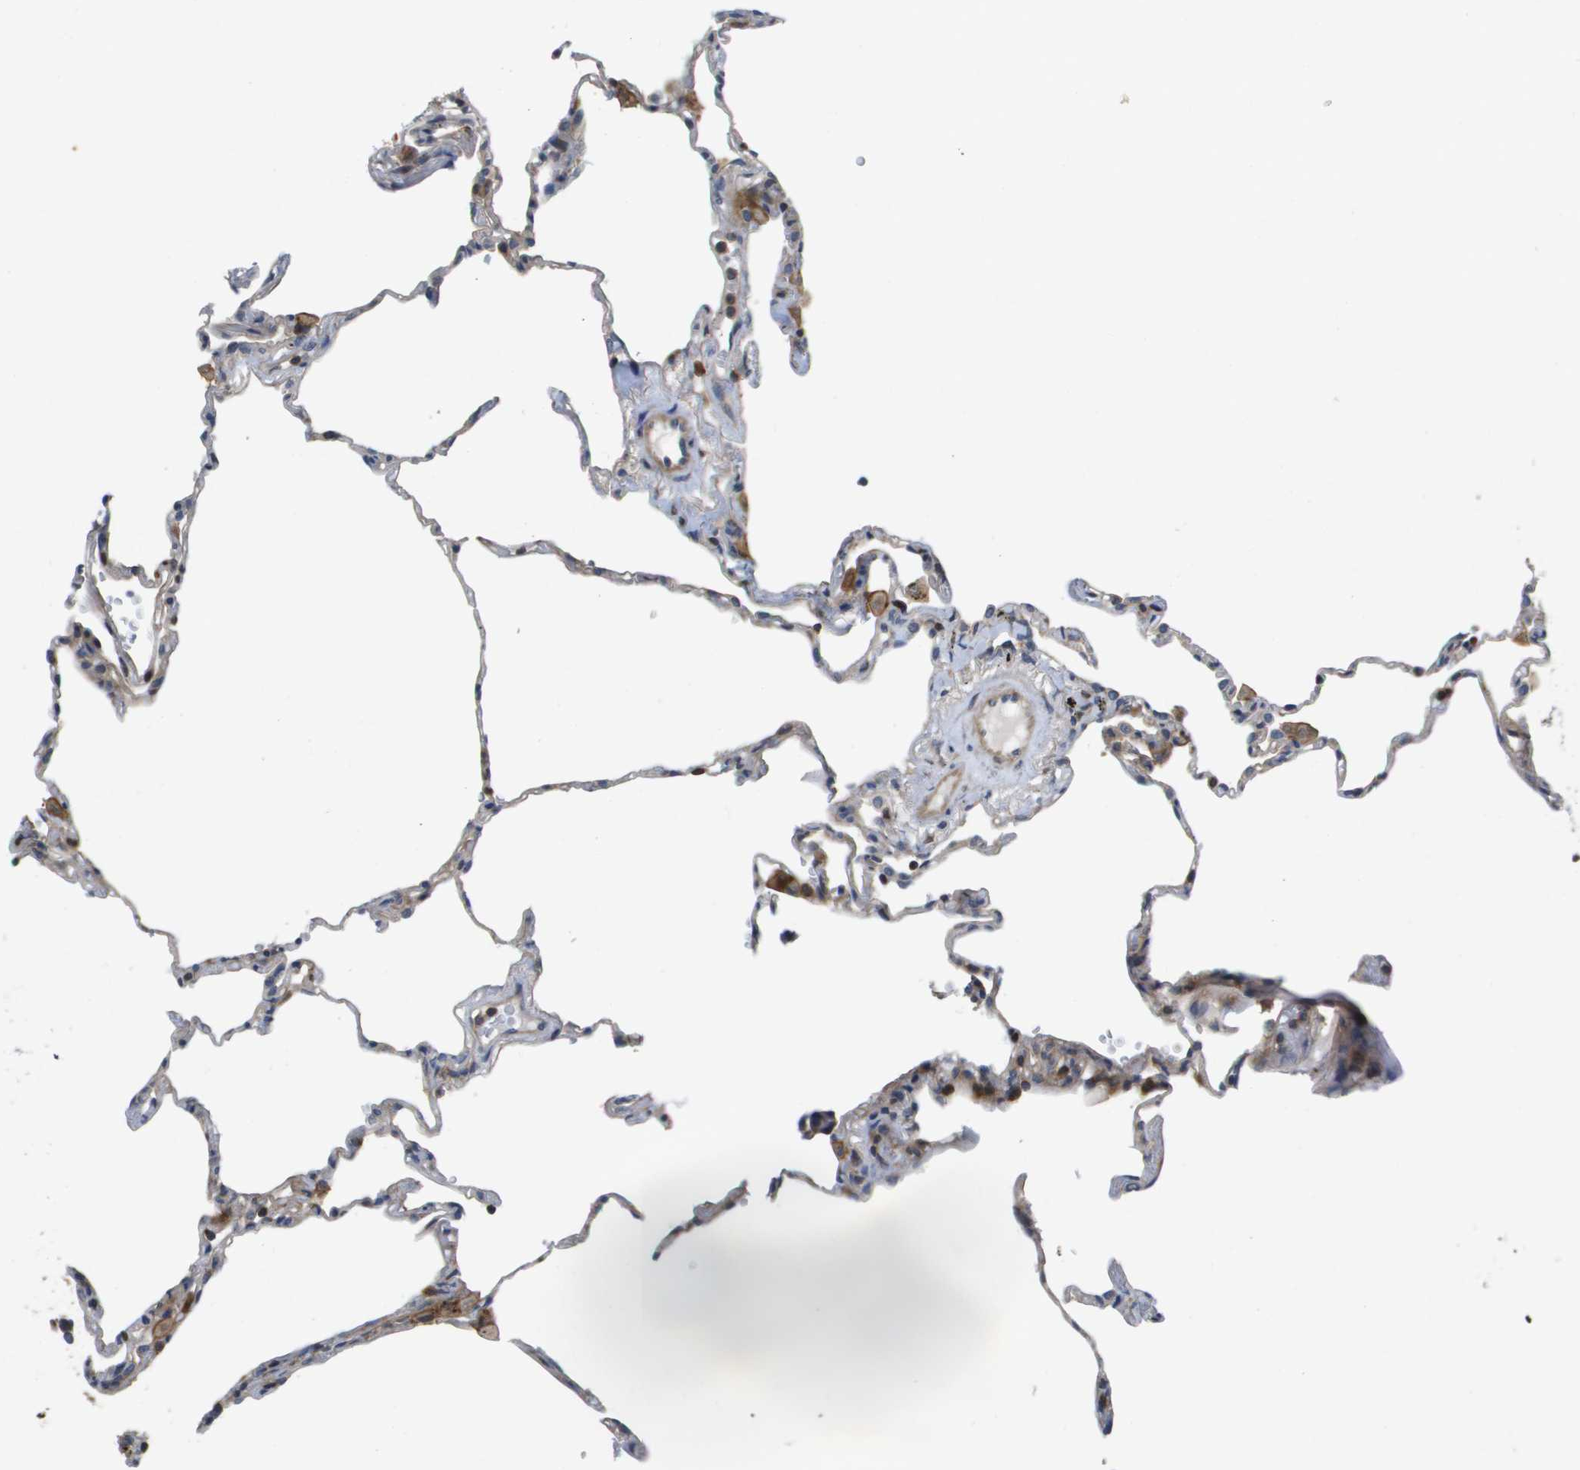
{"staining": {"intensity": "weak", "quantity": "<25%", "location": "cytoplasmic/membranous"}, "tissue": "lung", "cell_type": "Alveolar cells", "image_type": "normal", "snomed": [{"axis": "morphology", "description": "Normal tissue, NOS"}, {"axis": "topography", "description": "Lung"}], "caption": "IHC image of unremarkable human lung stained for a protein (brown), which shows no staining in alveolar cells.", "gene": "SCN4B", "patient": {"sex": "male", "age": 59}}